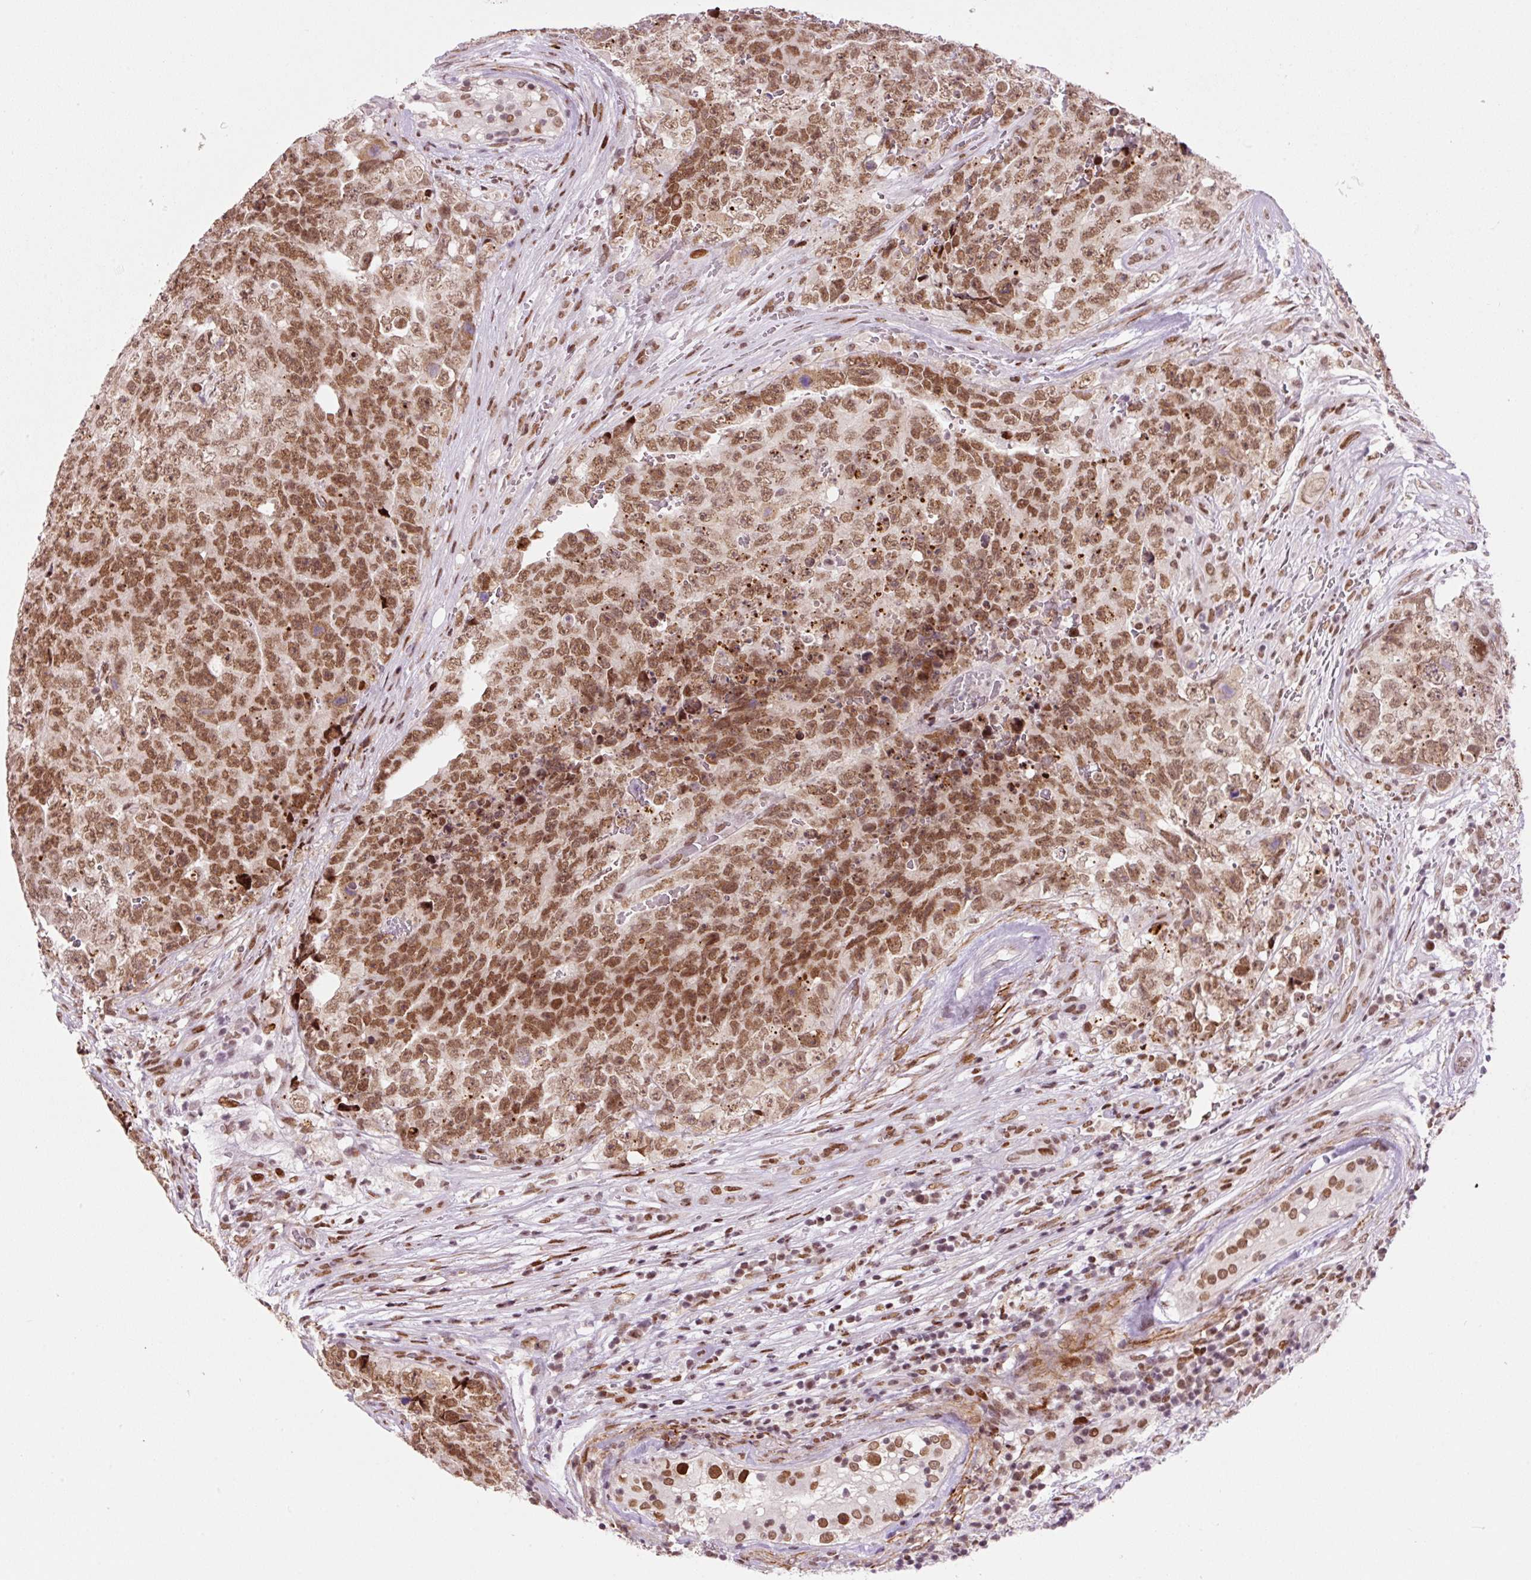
{"staining": {"intensity": "moderate", "quantity": ">75%", "location": "nuclear"}, "tissue": "testis cancer", "cell_type": "Tumor cells", "image_type": "cancer", "snomed": [{"axis": "morphology", "description": "Seminoma, NOS"}, {"axis": "morphology", "description": "Teratoma, malignant, NOS"}, {"axis": "topography", "description": "Testis"}], "caption": "Immunohistochemical staining of human teratoma (malignant) (testis) shows moderate nuclear protein positivity in about >75% of tumor cells. Using DAB (brown) and hematoxylin (blue) stains, captured at high magnification using brightfield microscopy.", "gene": "CCNL2", "patient": {"sex": "male", "age": 34}}